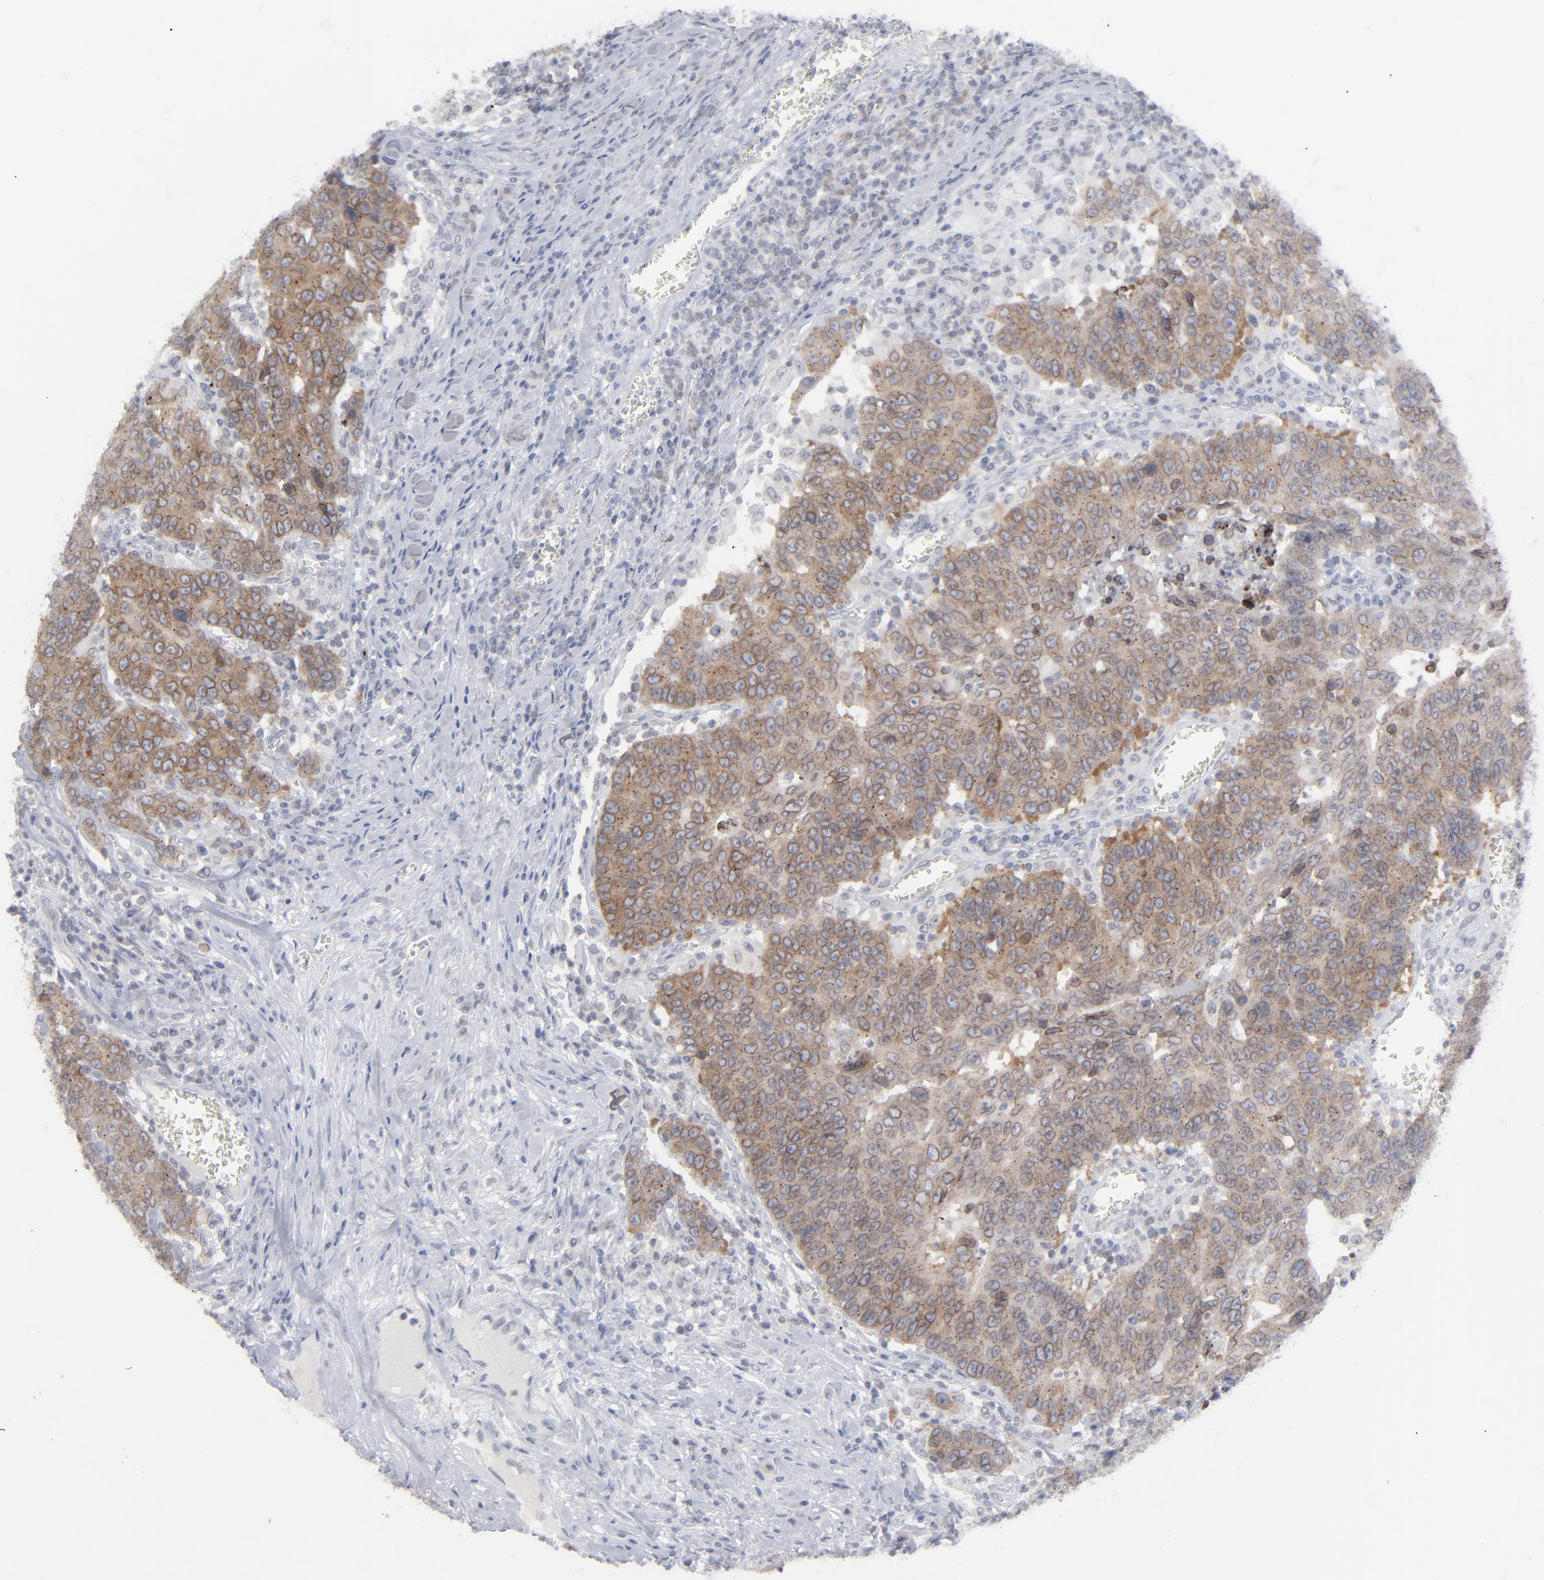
{"staining": {"intensity": "moderate", "quantity": ">75%", "location": "cytoplasmic/membranous"}, "tissue": "colorectal cancer", "cell_type": "Tumor cells", "image_type": "cancer", "snomed": [{"axis": "morphology", "description": "Adenocarcinoma, NOS"}, {"axis": "topography", "description": "Colon"}], "caption": "Colorectal cancer (adenocarcinoma) stained for a protein (brown) reveals moderate cytoplasmic/membranous positive positivity in approximately >75% of tumor cells.", "gene": "NUP88", "patient": {"sex": "female", "age": 53}}